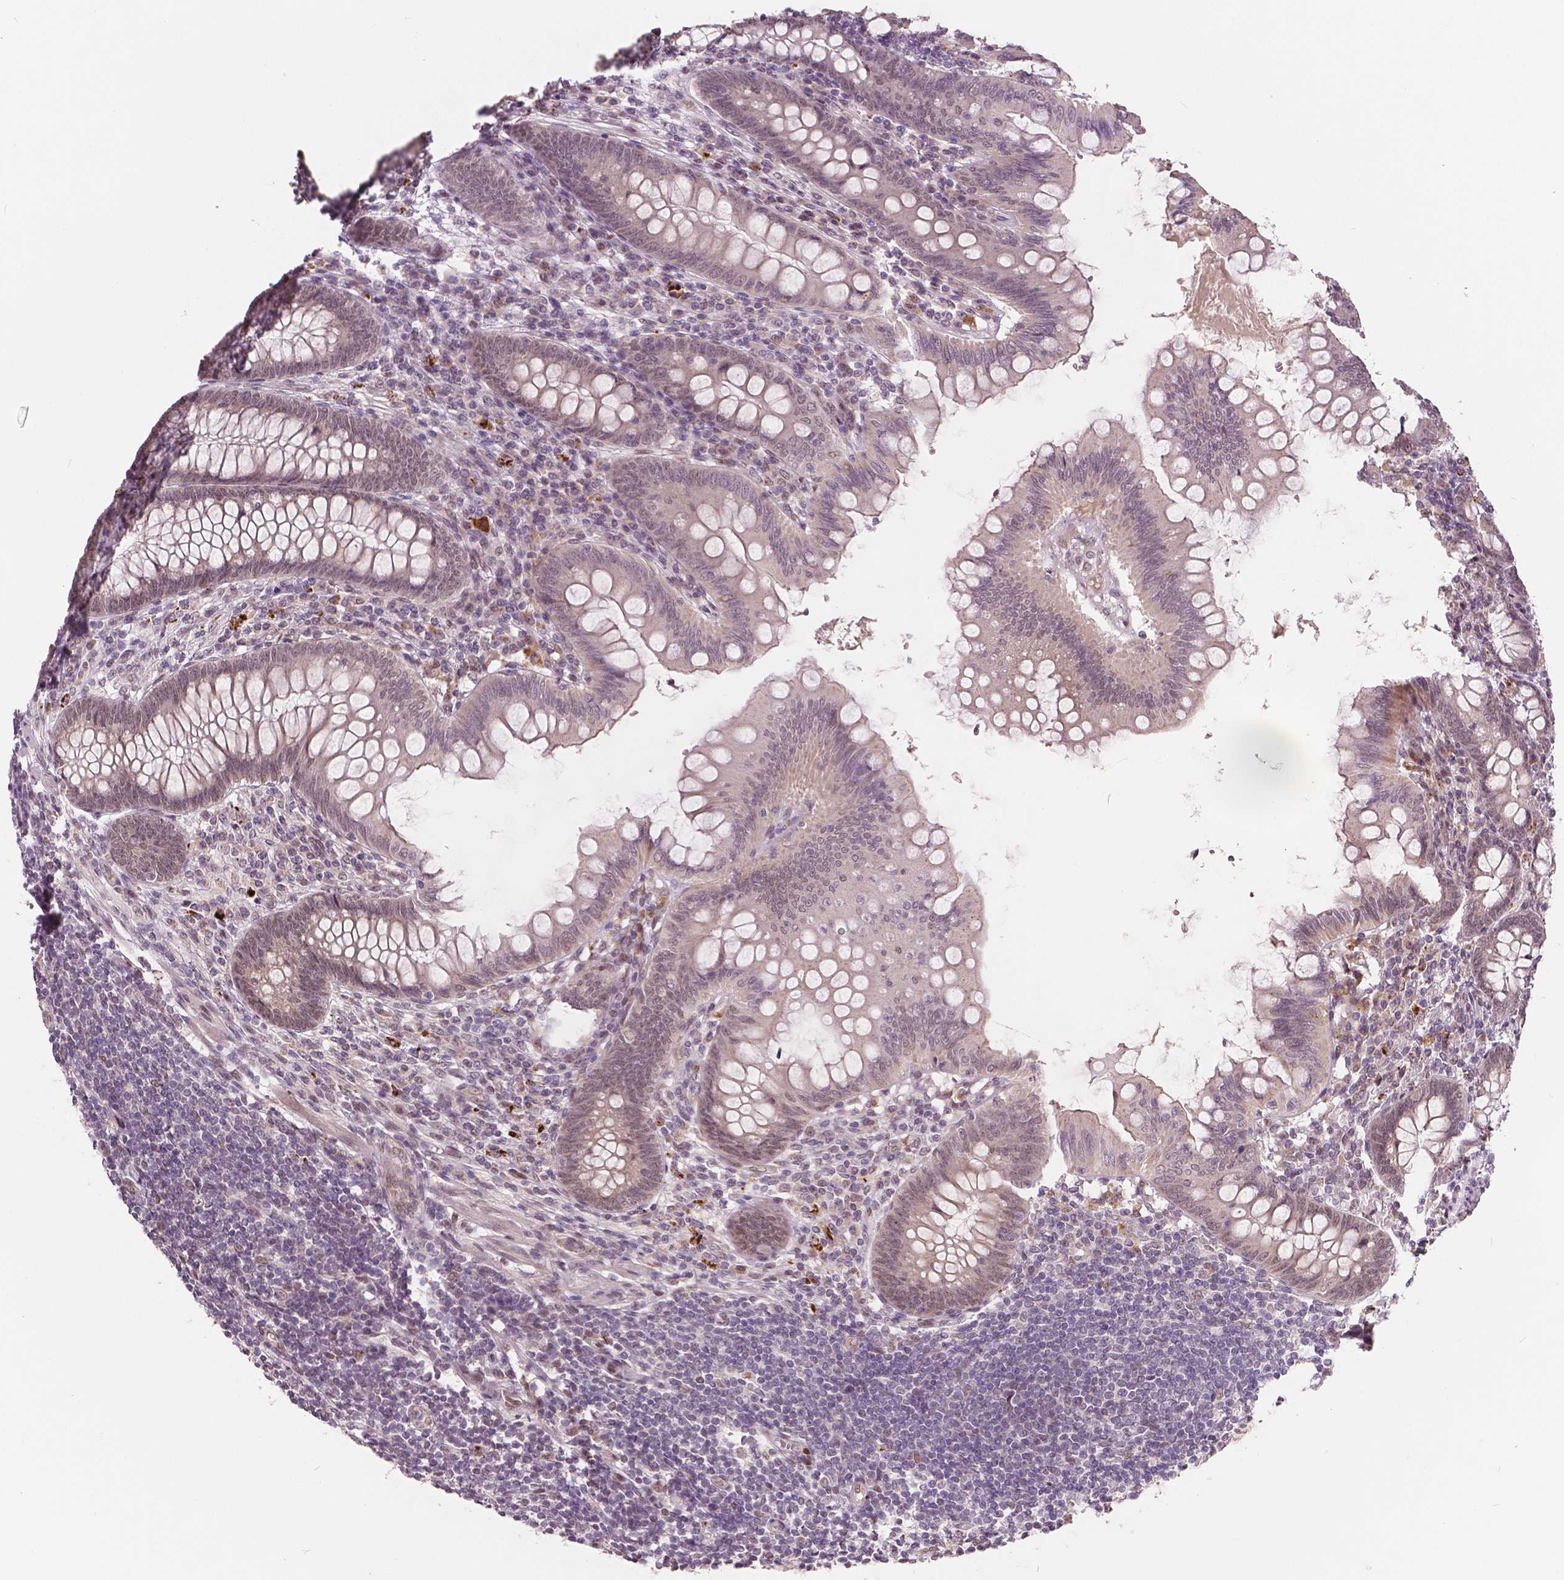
{"staining": {"intensity": "negative", "quantity": "none", "location": "none"}, "tissue": "appendix", "cell_type": "Glandular cells", "image_type": "normal", "snomed": [{"axis": "morphology", "description": "Normal tissue, NOS"}, {"axis": "topography", "description": "Appendix"}], "caption": "Immunohistochemical staining of normal appendix exhibits no significant expression in glandular cells.", "gene": "HMBOX1", "patient": {"sex": "female", "age": 57}}